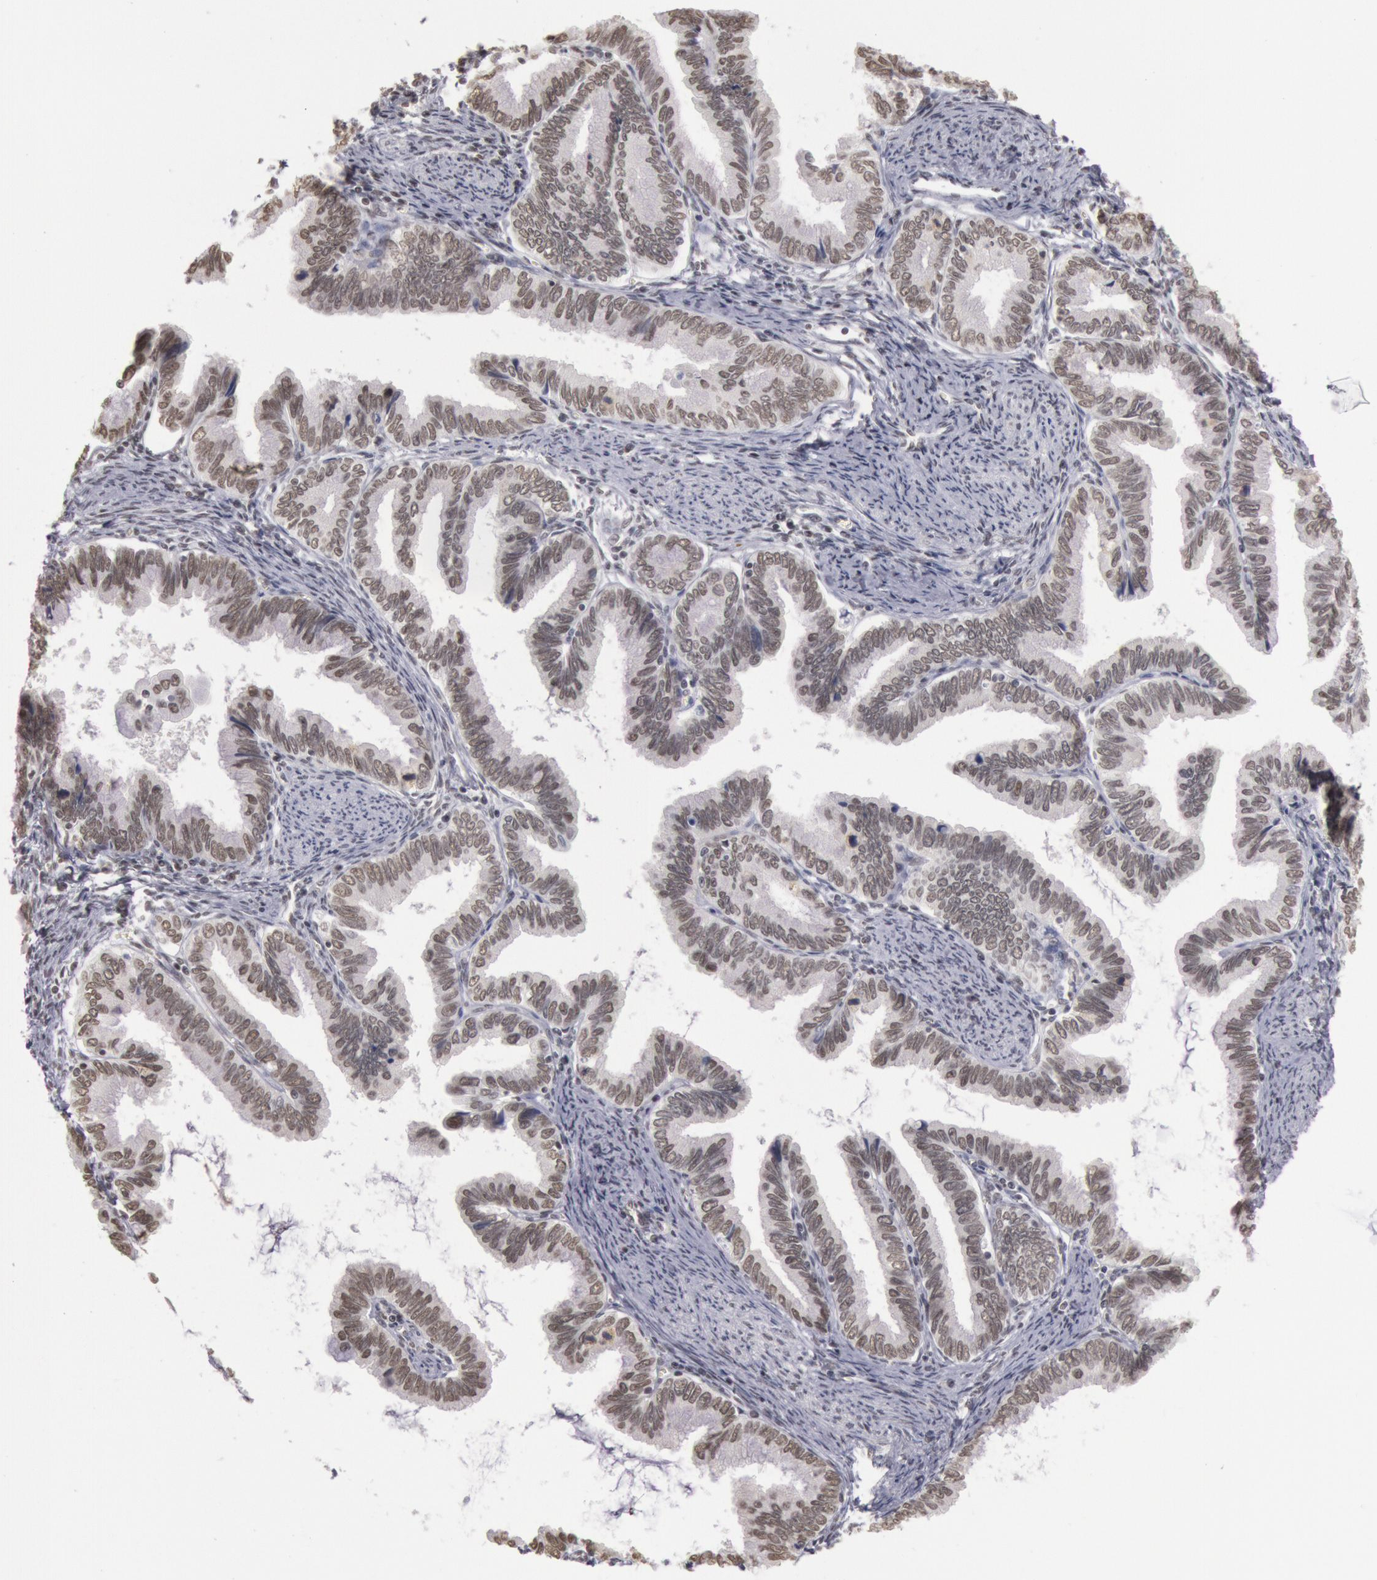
{"staining": {"intensity": "moderate", "quantity": ">75%", "location": "nuclear"}, "tissue": "cervical cancer", "cell_type": "Tumor cells", "image_type": "cancer", "snomed": [{"axis": "morphology", "description": "Adenocarcinoma, NOS"}, {"axis": "topography", "description": "Cervix"}], "caption": "High-magnification brightfield microscopy of cervical cancer (adenocarcinoma) stained with DAB (3,3'-diaminobenzidine) (brown) and counterstained with hematoxylin (blue). tumor cells exhibit moderate nuclear expression is seen in about>75% of cells. The staining was performed using DAB to visualize the protein expression in brown, while the nuclei were stained in blue with hematoxylin (Magnification: 20x).", "gene": "ESS2", "patient": {"sex": "female", "age": 49}}